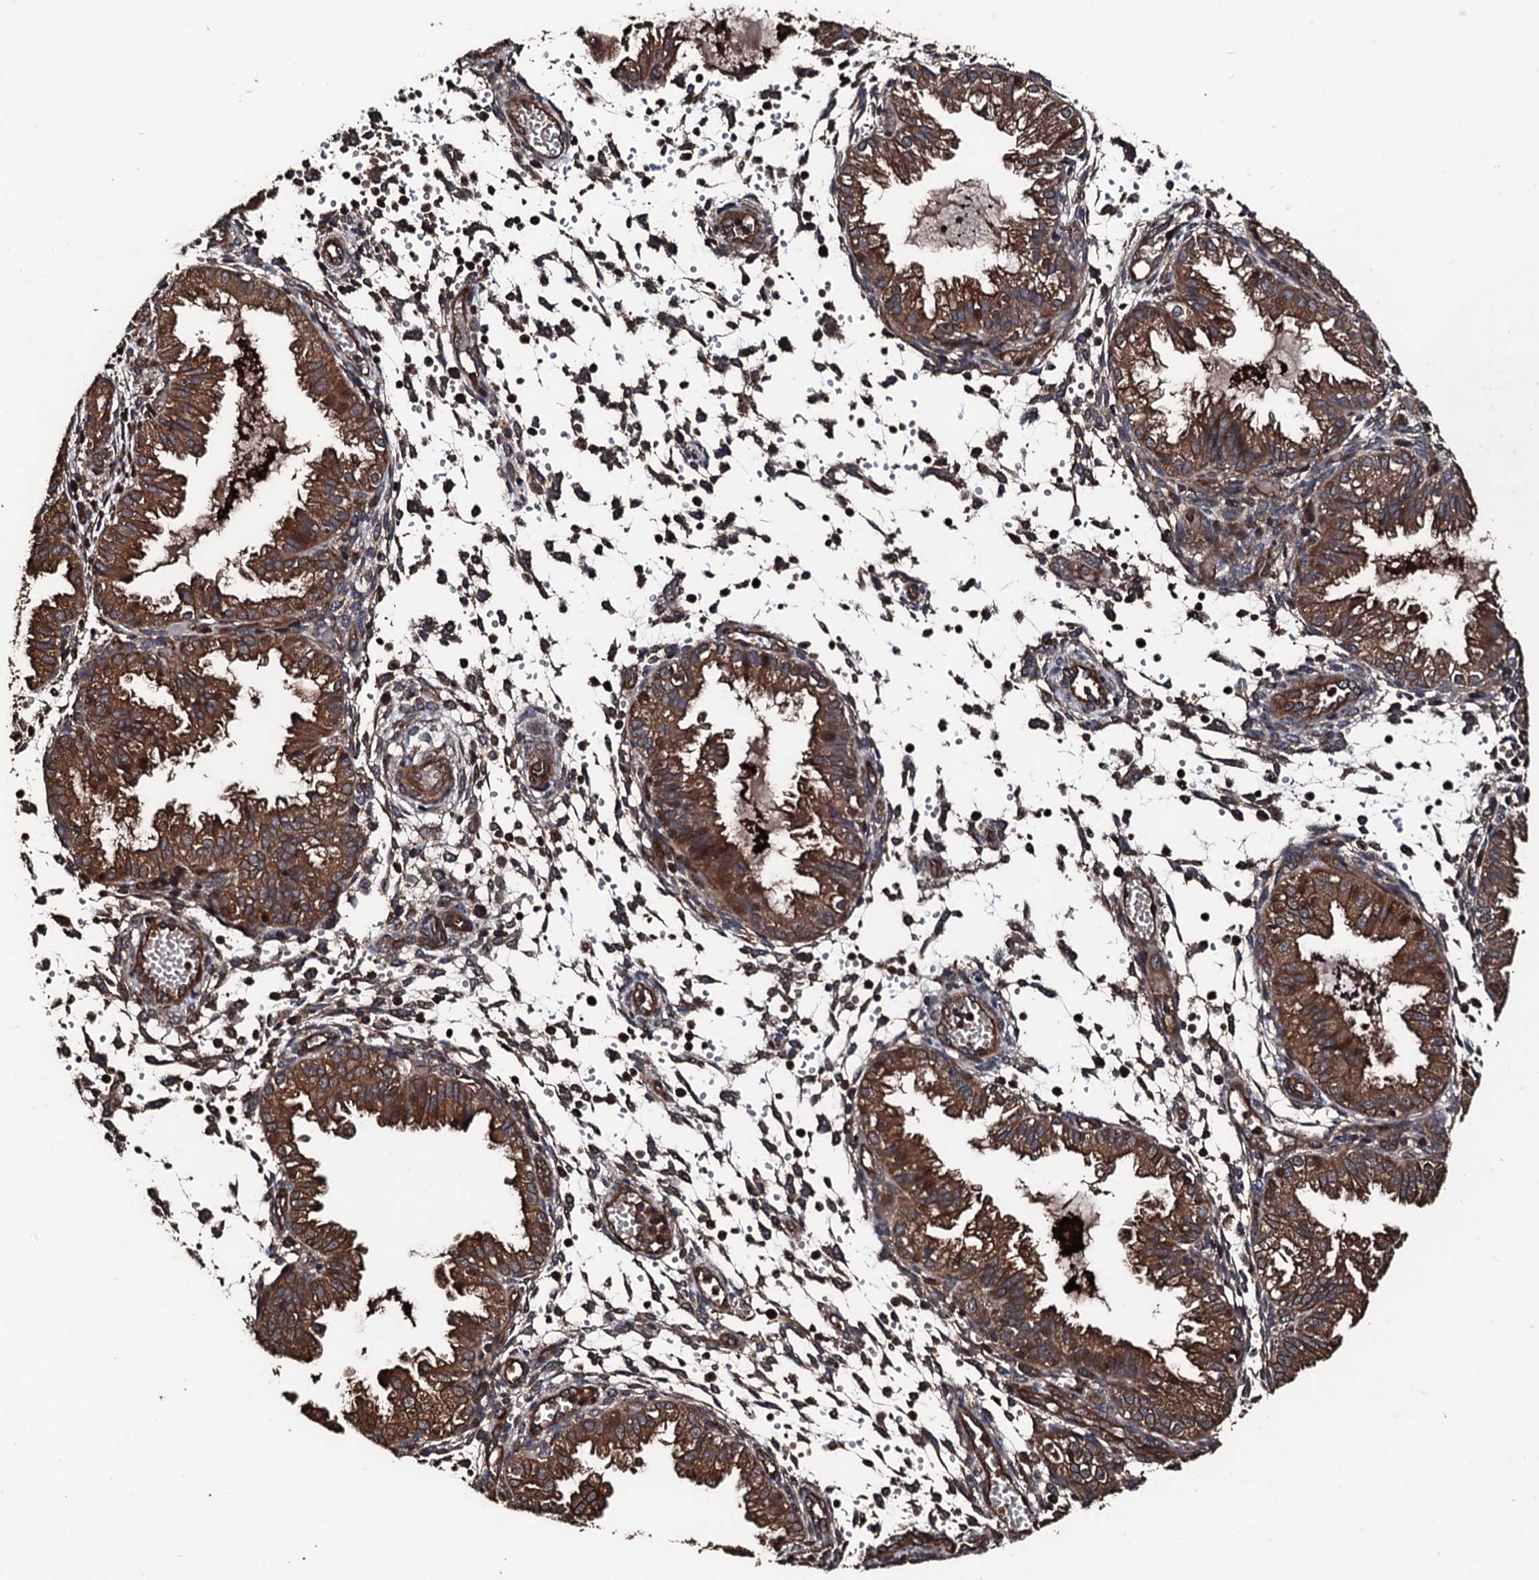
{"staining": {"intensity": "strong", "quantity": "25%-75%", "location": "cytoplasmic/membranous"}, "tissue": "endometrium", "cell_type": "Cells in endometrial stroma", "image_type": "normal", "snomed": [{"axis": "morphology", "description": "Normal tissue, NOS"}, {"axis": "topography", "description": "Endometrium"}], "caption": "Cells in endometrial stroma display high levels of strong cytoplasmic/membranous positivity in about 25%-75% of cells in benign endometrium. The protein is shown in brown color, while the nuclei are stained blue.", "gene": "KIF18A", "patient": {"sex": "female", "age": 33}}